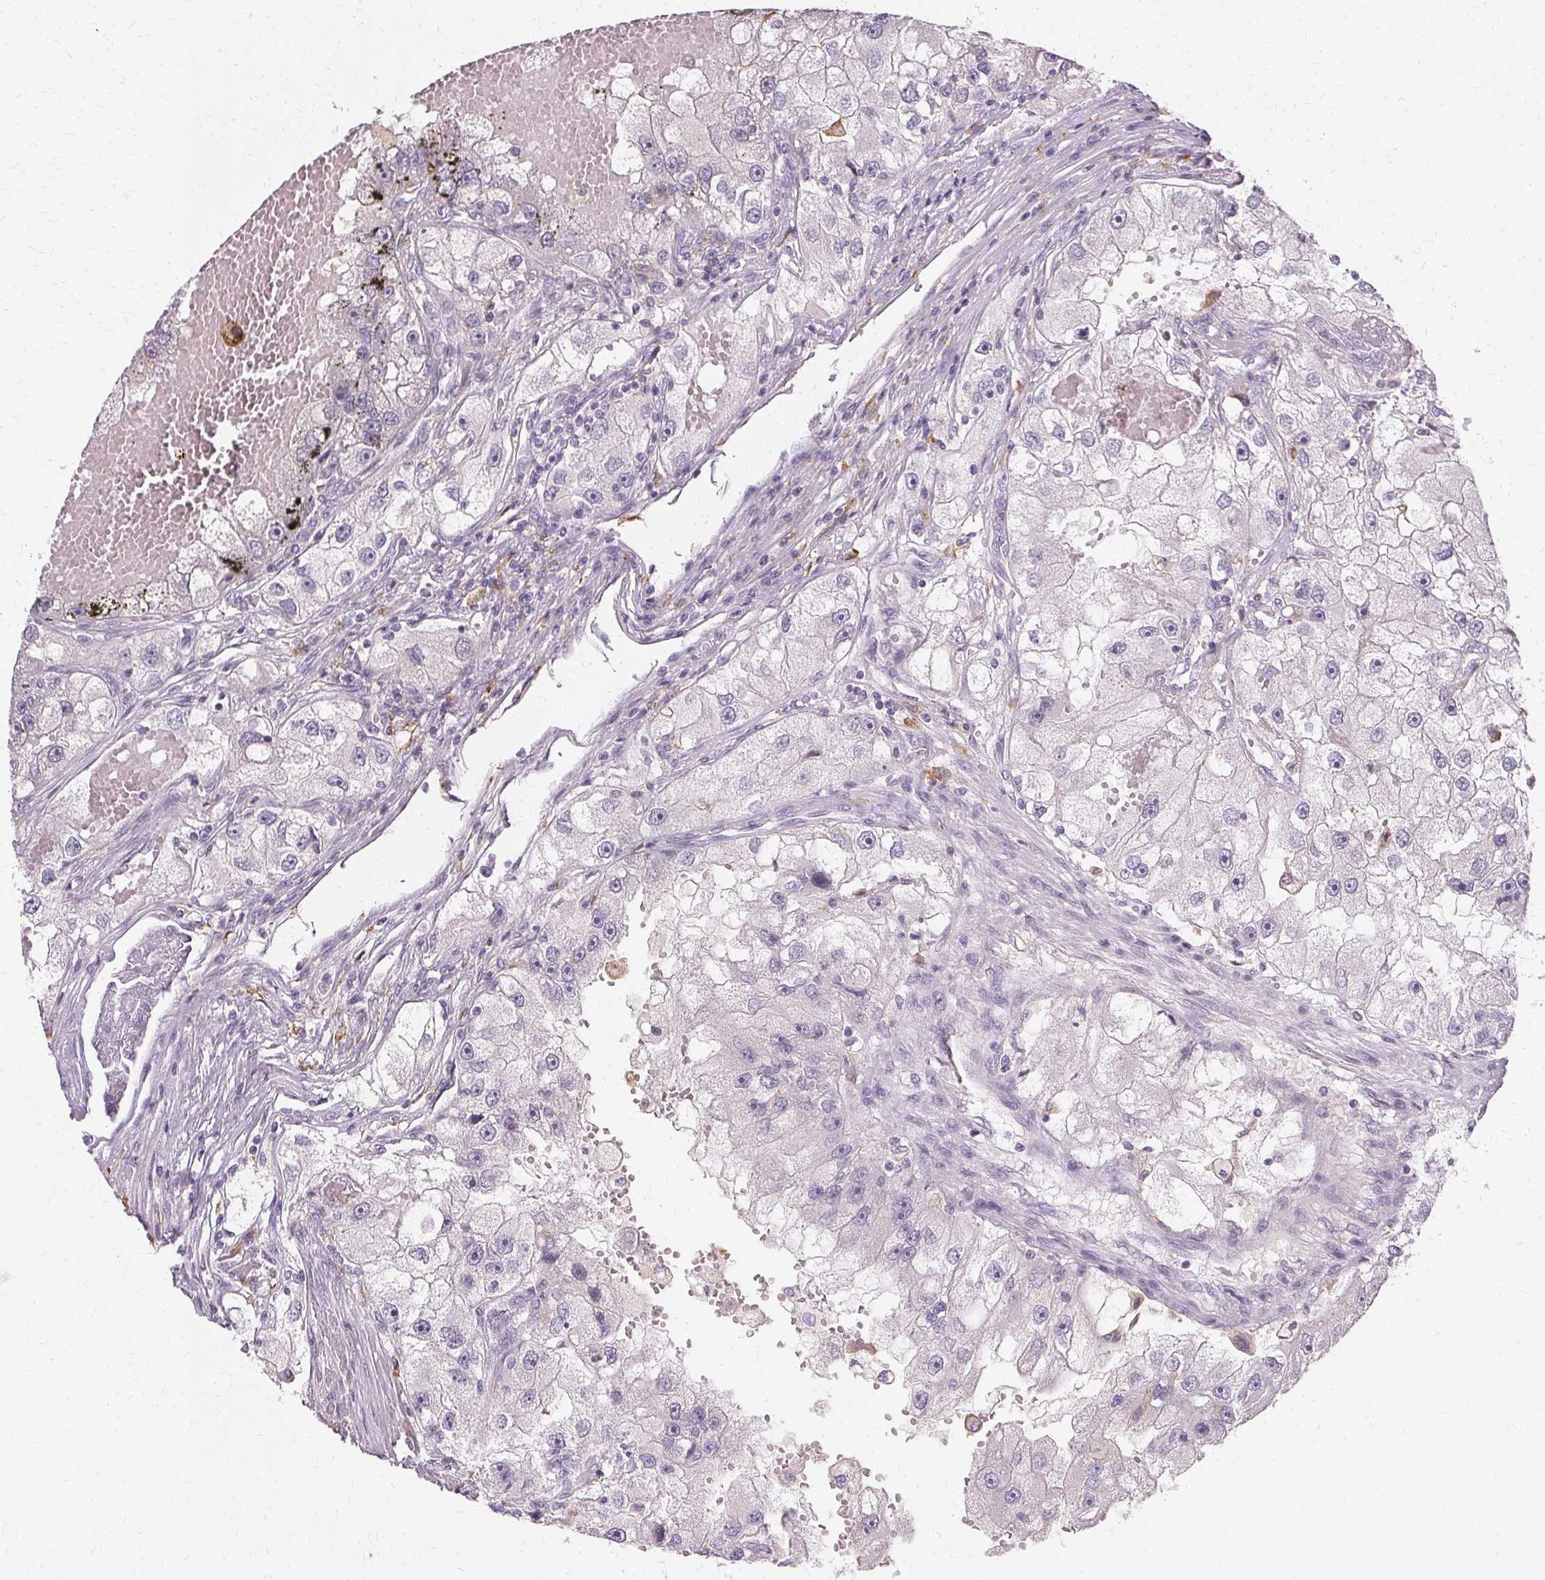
{"staining": {"intensity": "negative", "quantity": "none", "location": "none"}, "tissue": "renal cancer", "cell_type": "Tumor cells", "image_type": "cancer", "snomed": [{"axis": "morphology", "description": "Adenocarcinoma, NOS"}, {"axis": "topography", "description": "Kidney"}], "caption": "High power microscopy image of an IHC image of renal adenocarcinoma, revealing no significant staining in tumor cells.", "gene": "IFNGR1", "patient": {"sex": "male", "age": 63}}